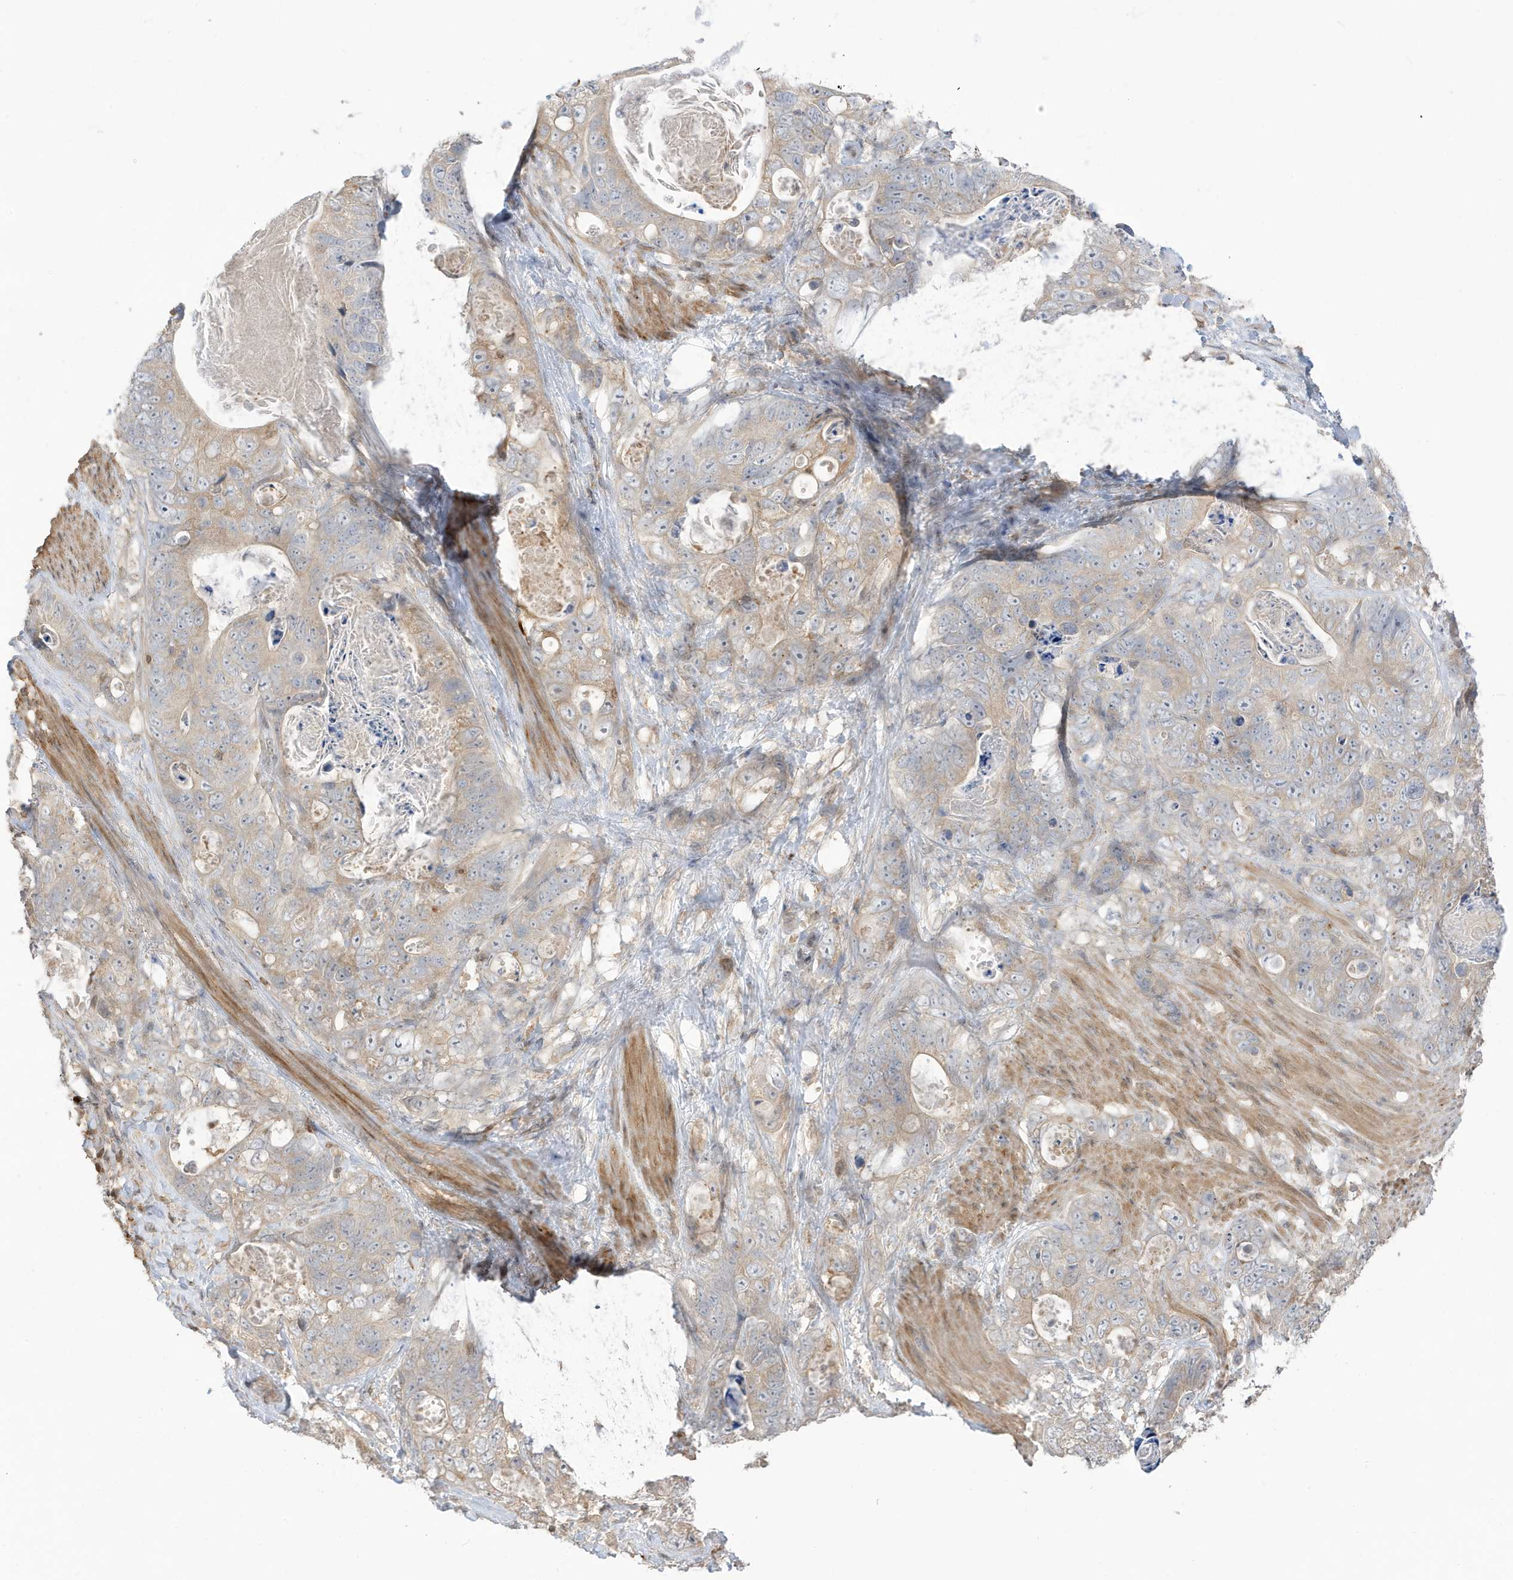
{"staining": {"intensity": "weak", "quantity": "25%-75%", "location": "cytoplasmic/membranous"}, "tissue": "stomach cancer", "cell_type": "Tumor cells", "image_type": "cancer", "snomed": [{"axis": "morphology", "description": "Normal tissue, NOS"}, {"axis": "morphology", "description": "Adenocarcinoma, NOS"}, {"axis": "topography", "description": "Stomach"}], "caption": "Tumor cells demonstrate weak cytoplasmic/membranous expression in about 25%-75% of cells in stomach cancer. (Stains: DAB (3,3'-diaminobenzidine) in brown, nuclei in blue, Microscopy: brightfield microscopy at high magnification).", "gene": "TAB3", "patient": {"sex": "female", "age": 89}}